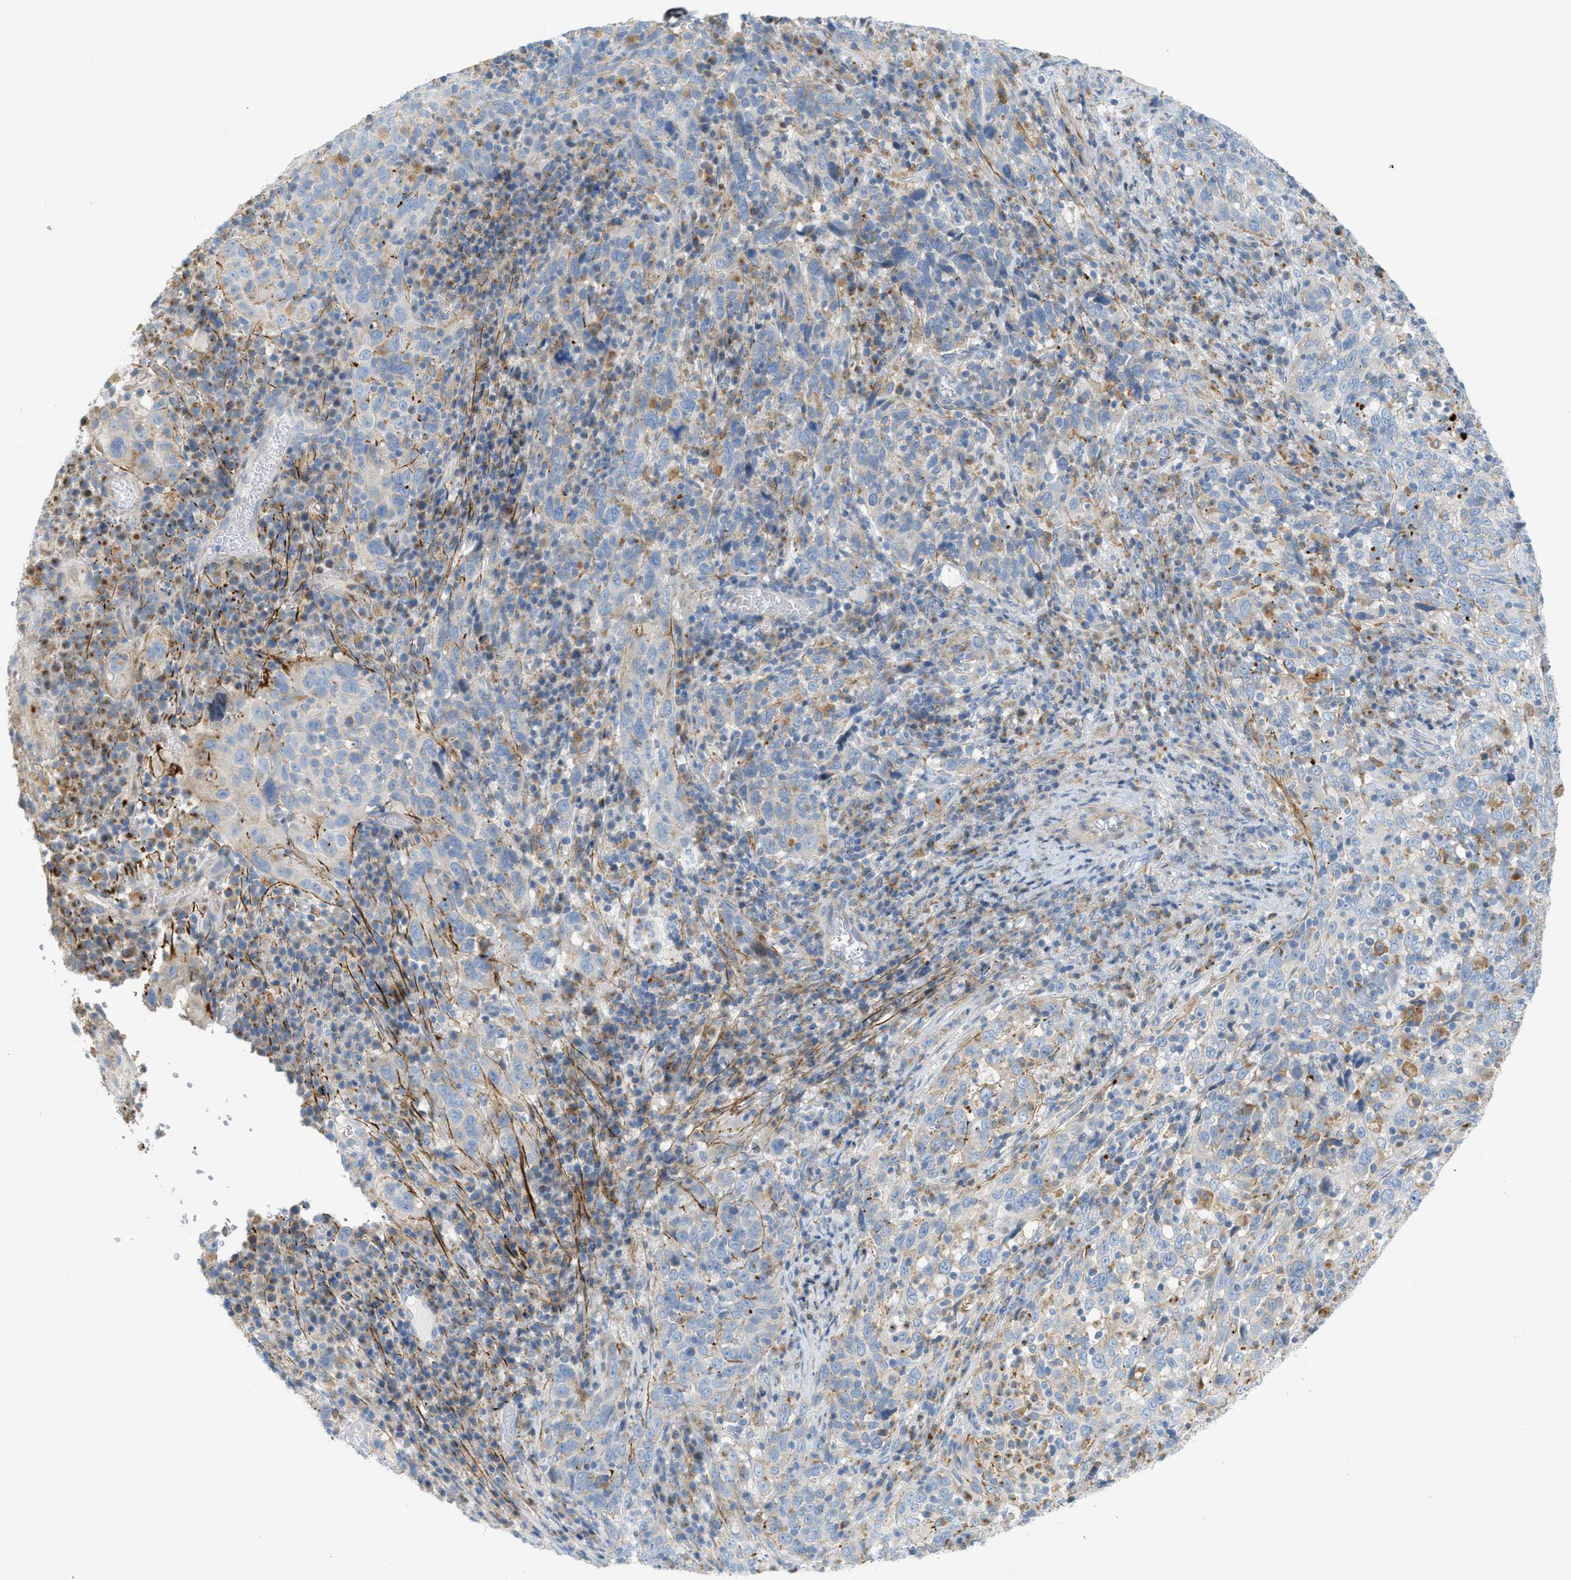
{"staining": {"intensity": "weak", "quantity": "<25%", "location": "cytoplasmic/membranous"}, "tissue": "cervical cancer", "cell_type": "Tumor cells", "image_type": "cancer", "snomed": [{"axis": "morphology", "description": "Squamous cell carcinoma, NOS"}, {"axis": "topography", "description": "Cervix"}], "caption": "Immunohistochemistry photomicrograph of neoplastic tissue: cervical cancer stained with DAB displays no significant protein staining in tumor cells.", "gene": "LMBRD1", "patient": {"sex": "female", "age": 46}}